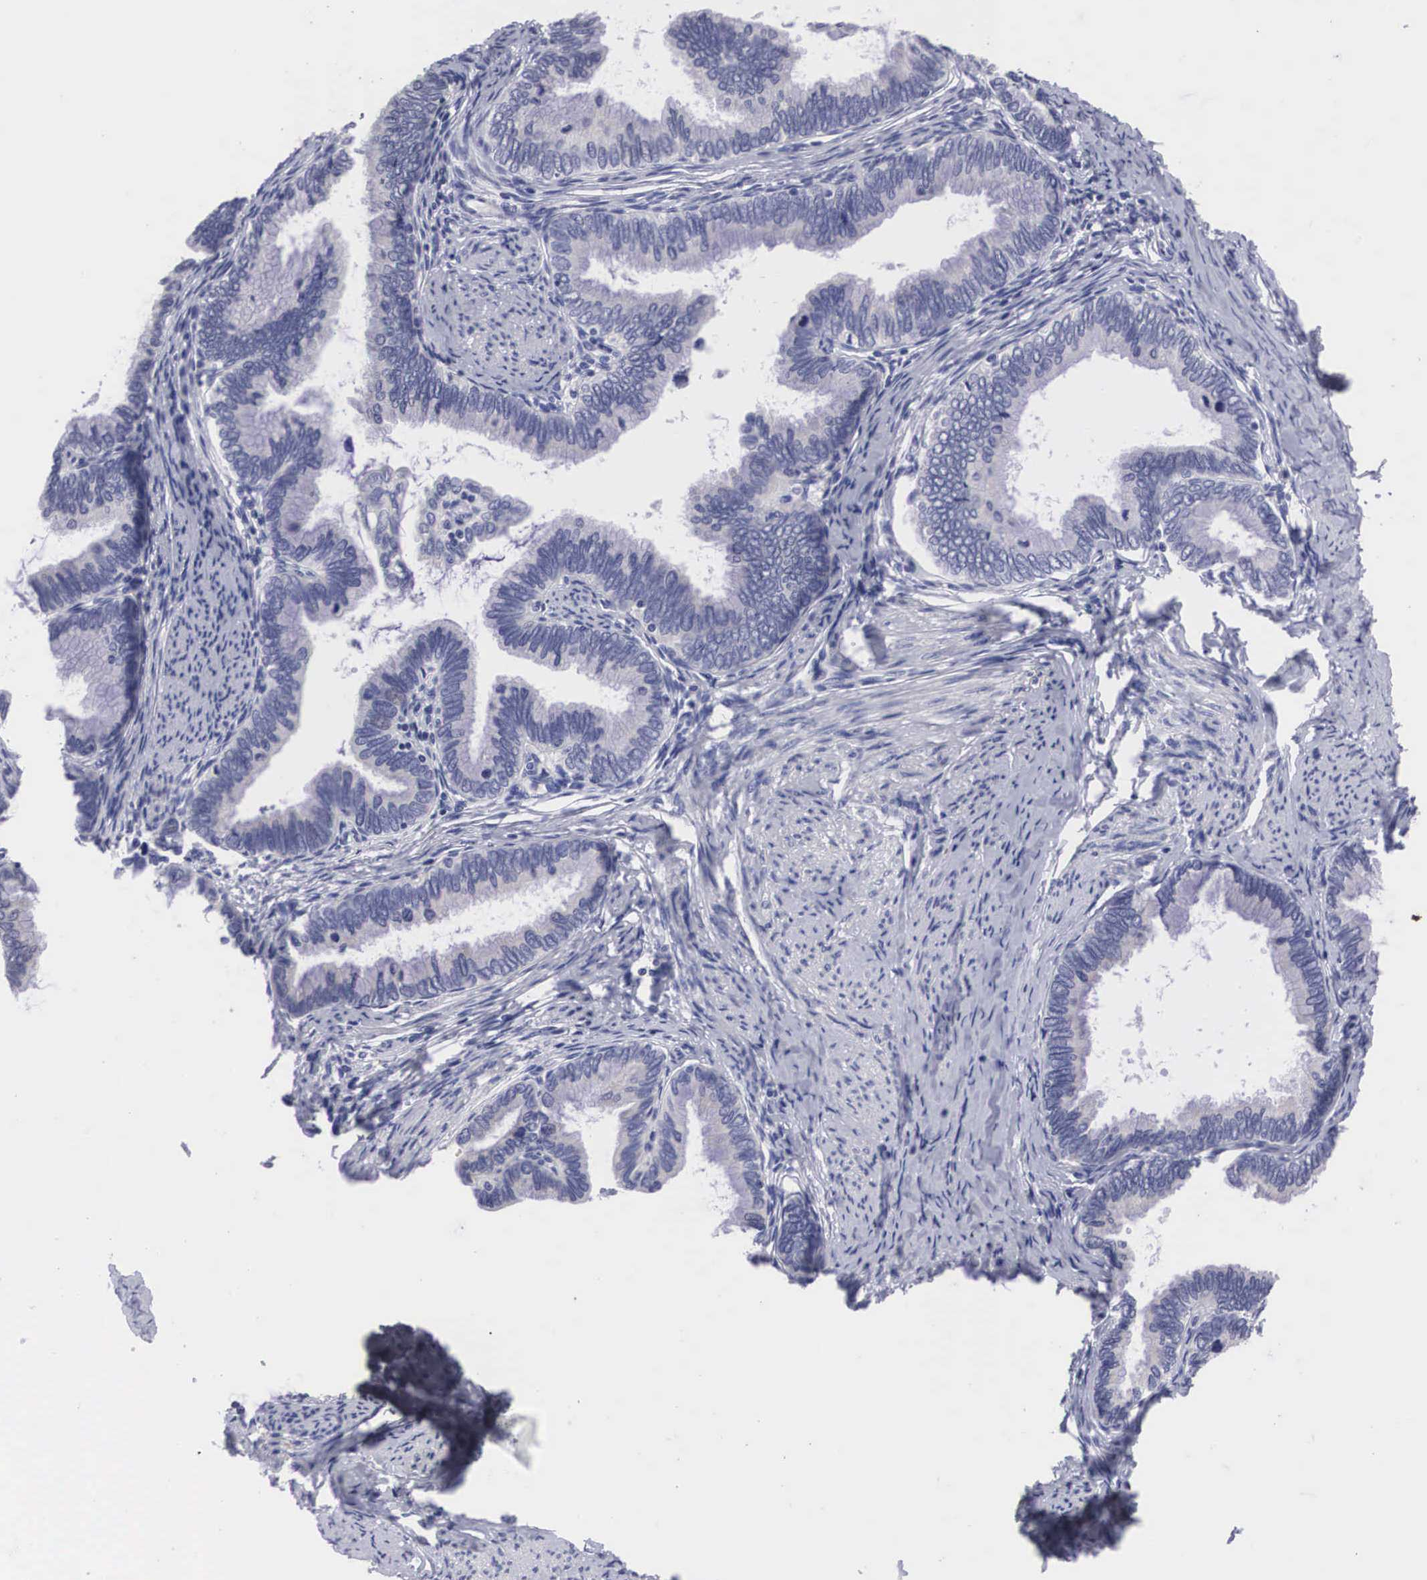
{"staining": {"intensity": "negative", "quantity": "none", "location": "none"}, "tissue": "cervical cancer", "cell_type": "Tumor cells", "image_type": "cancer", "snomed": [{"axis": "morphology", "description": "Adenocarcinoma, NOS"}, {"axis": "topography", "description": "Cervix"}], "caption": "Cervical cancer (adenocarcinoma) stained for a protein using immunohistochemistry (IHC) shows no staining tumor cells.", "gene": "ARMCX3", "patient": {"sex": "female", "age": 49}}